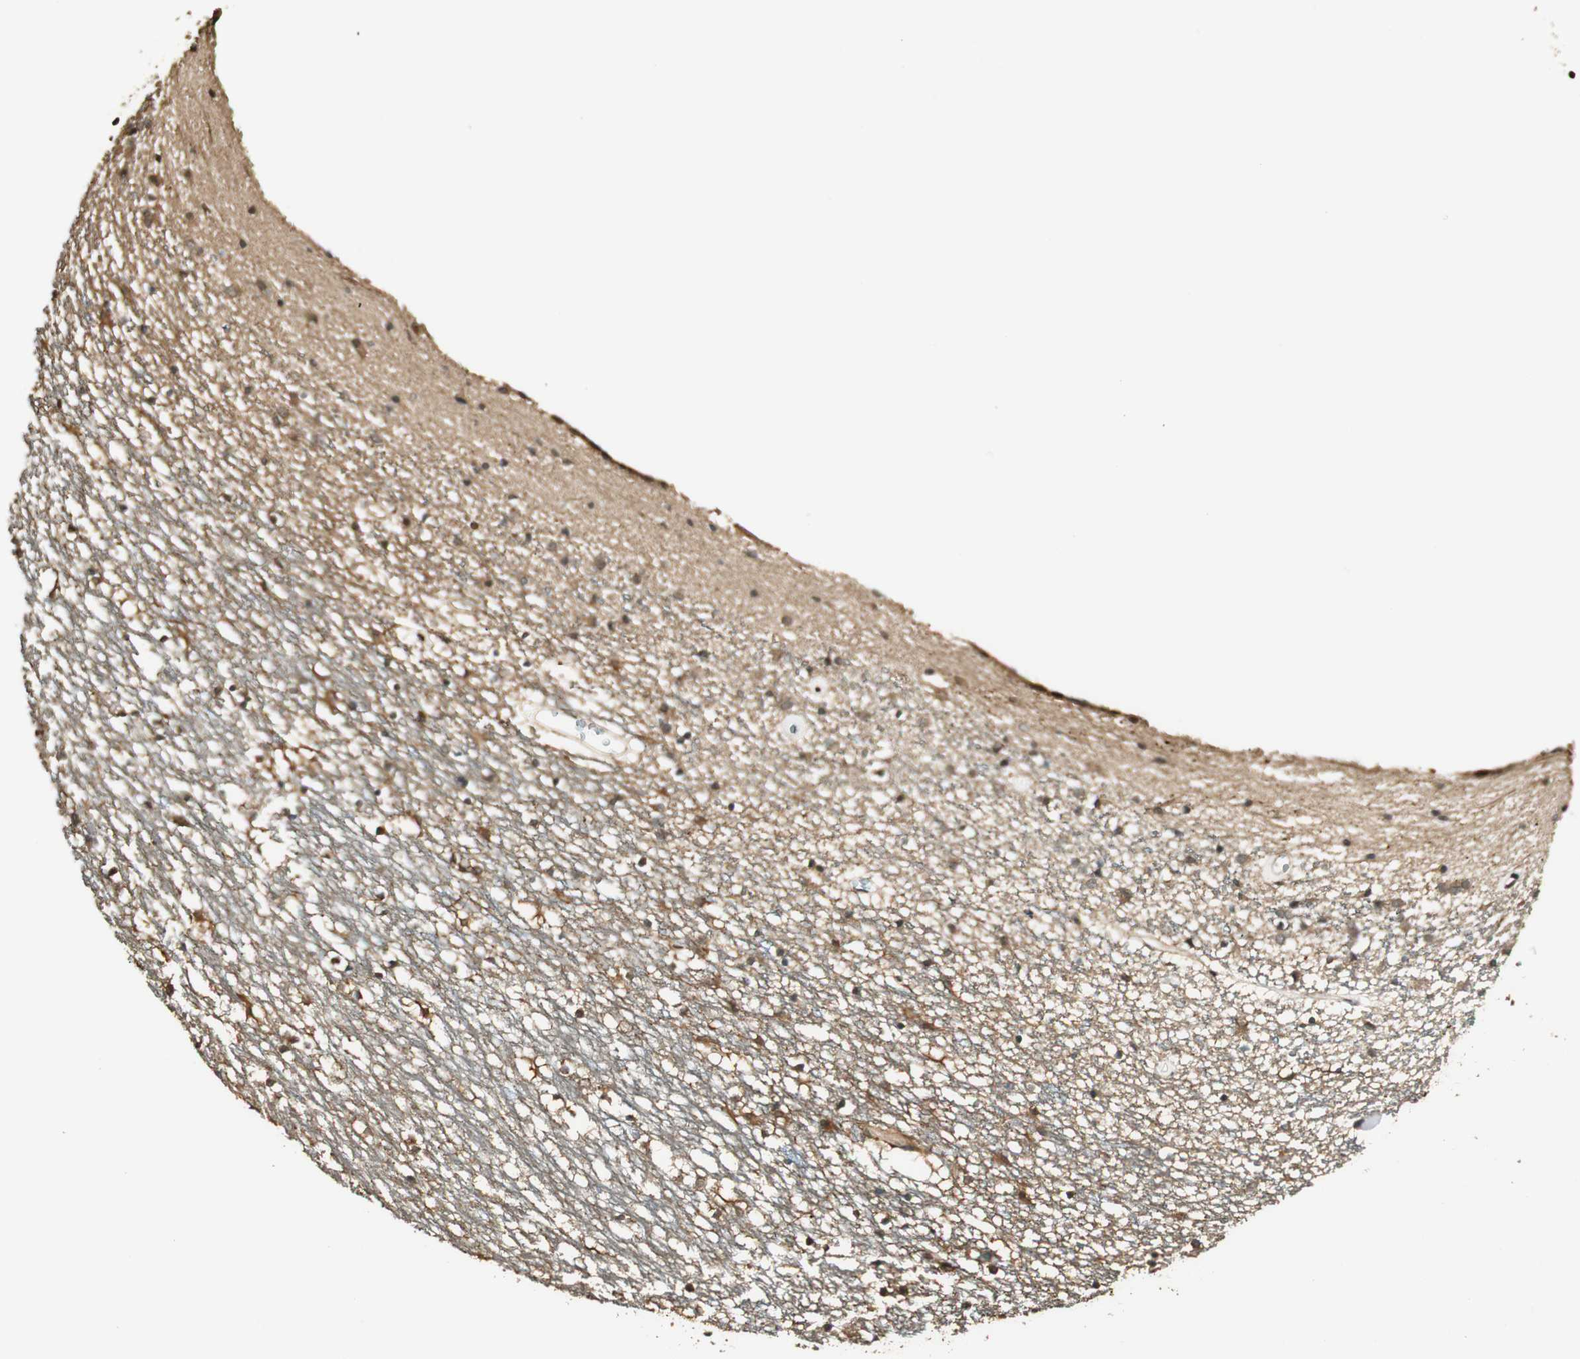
{"staining": {"intensity": "strong", "quantity": ">75%", "location": "cytoplasmic/membranous,nuclear"}, "tissue": "caudate", "cell_type": "Glial cells", "image_type": "normal", "snomed": [{"axis": "morphology", "description": "Normal tissue, NOS"}, {"axis": "topography", "description": "Lateral ventricle wall"}], "caption": "Protein expression by IHC reveals strong cytoplasmic/membranous,nuclear staining in approximately >75% of glial cells in normal caudate. (Brightfield microscopy of DAB IHC at high magnification).", "gene": "ENSG00000268870", "patient": {"sex": "male", "age": 45}}